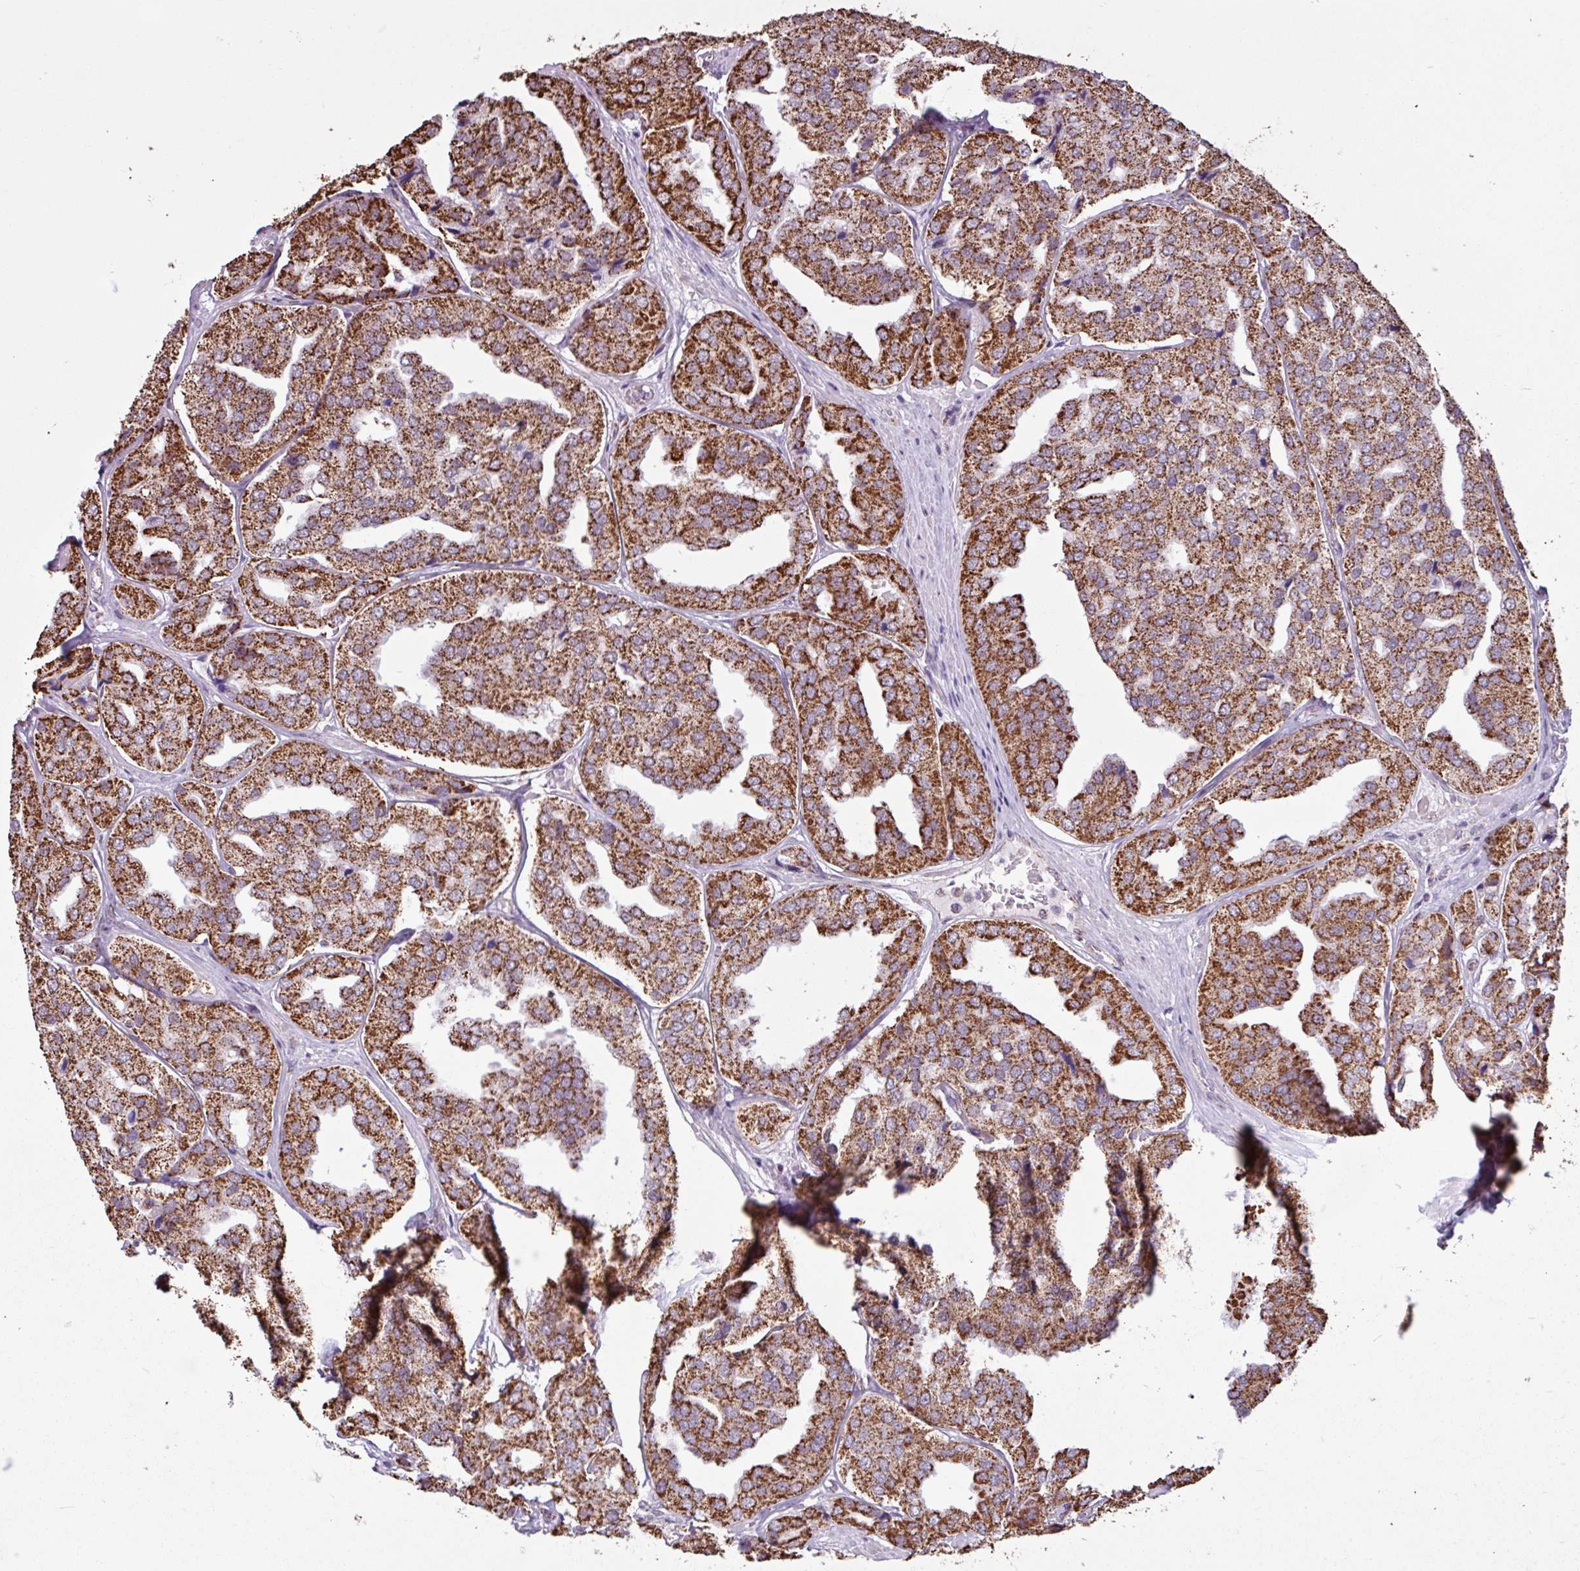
{"staining": {"intensity": "strong", "quantity": ">75%", "location": "cytoplasmic/membranous"}, "tissue": "prostate cancer", "cell_type": "Tumor cells", "image_type": "cancer", "snomed": [{"axis": "morphology", "description": "Adenocarcinoma, High grade"}, {"axis": "topography", "description": "Prostate"}], "caption": "Protein staining of prostate high-grade adenocarcinoma tissue exhibits strong cytoplasmic/membranous positivity in approximately >75% of tumor cells.", "gene": "ALG8", "patient": {"sex": "male", "age": 63}}